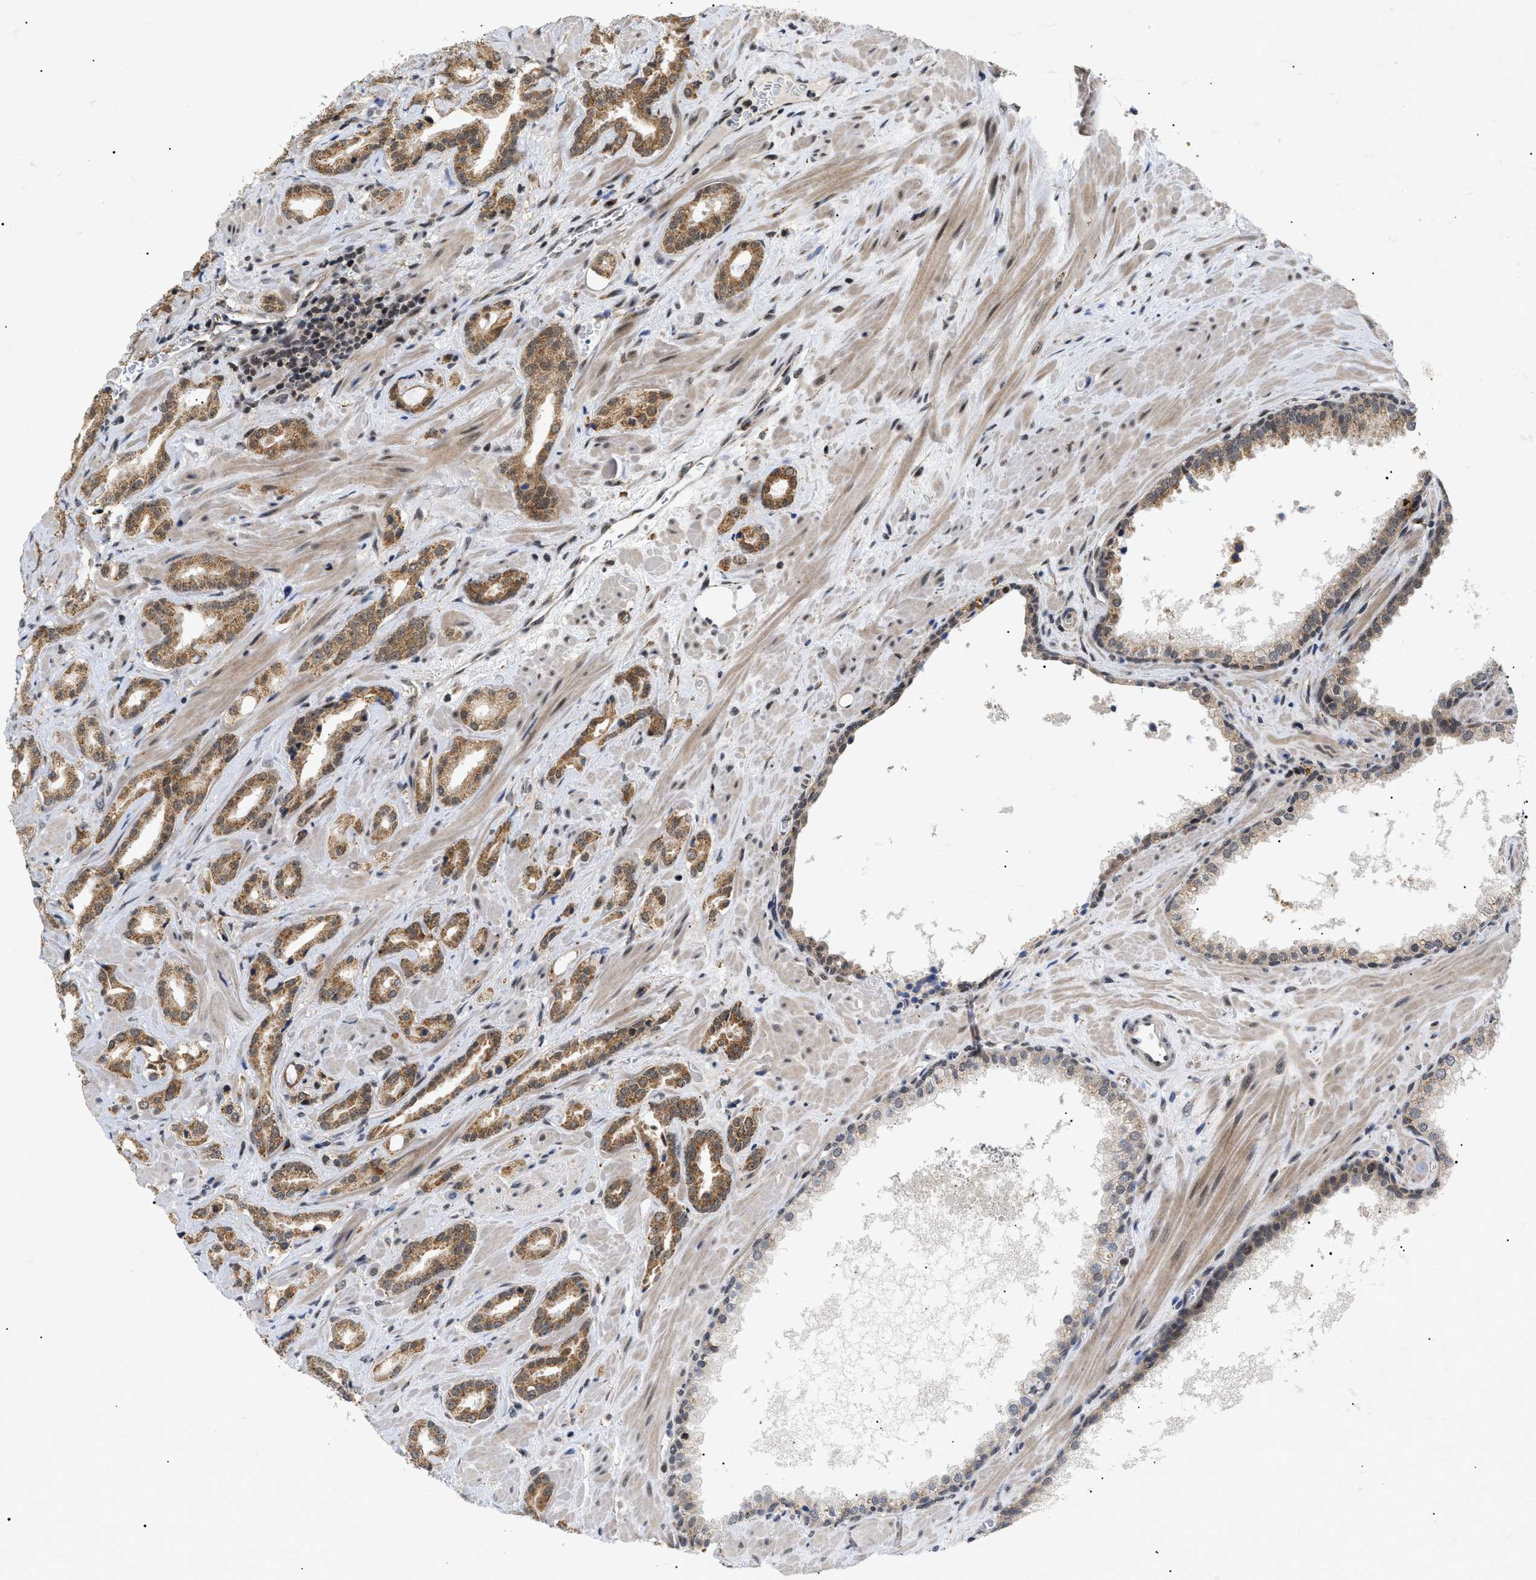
{"staining": {"intensity": "moderate", "quantity": ">75%", "location": "cytoplasmic/membranous"}, "tissue": "prostate cancer", "cell_type": "Tumor cells", "image_type": "cancer", "snomed": [{"axis": "morphology", "description": "Adenocarcinoma, High grade"}, {"axis": "topography", "description": "Prostate"}], "caption": "Prostate cancer stained with IHC demonstrates moderate cytoplasmic/membranous staining in about >75% of tumor cells.", "gene": "ZBTB11", "patient": {"sex": "male", "age": 64}}